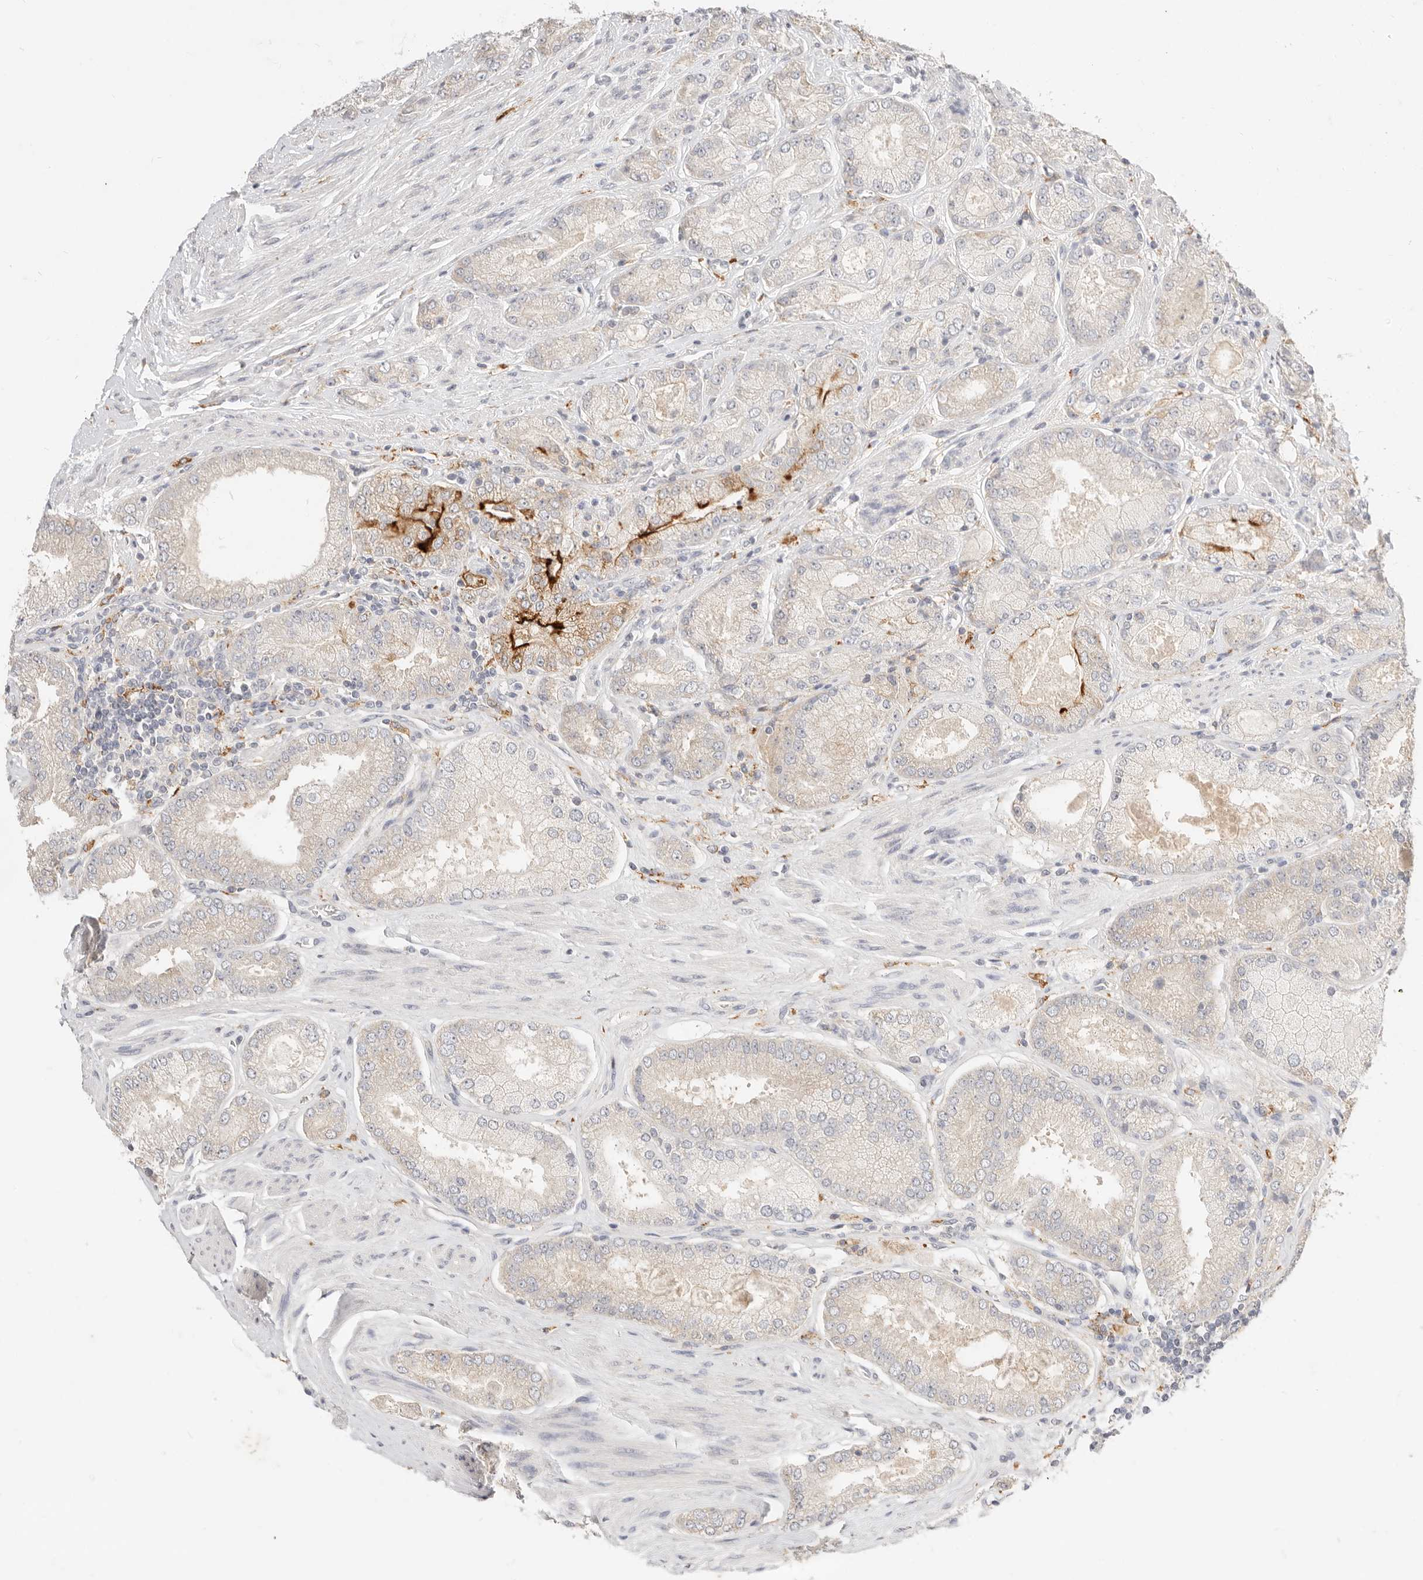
{"staining": {"intensity": "weak", "quantity": "<25%", "location": "cytoplasmic/membranous"}, "tissue": "prostate cancer", "cell_type": "Tumor cells", "image_type": "cancer", "snomed": [{"axis": "morphology", "description": "Adenocarcinoma, High grade"}, {"axis": "topography", "description": "Prostate"}], "caption": "Immunohistochemical staining of prostate cancer shows no significant expression in tumor cells.", "gene": "HK2", "patient": {"sex": "male", "age": 58}}